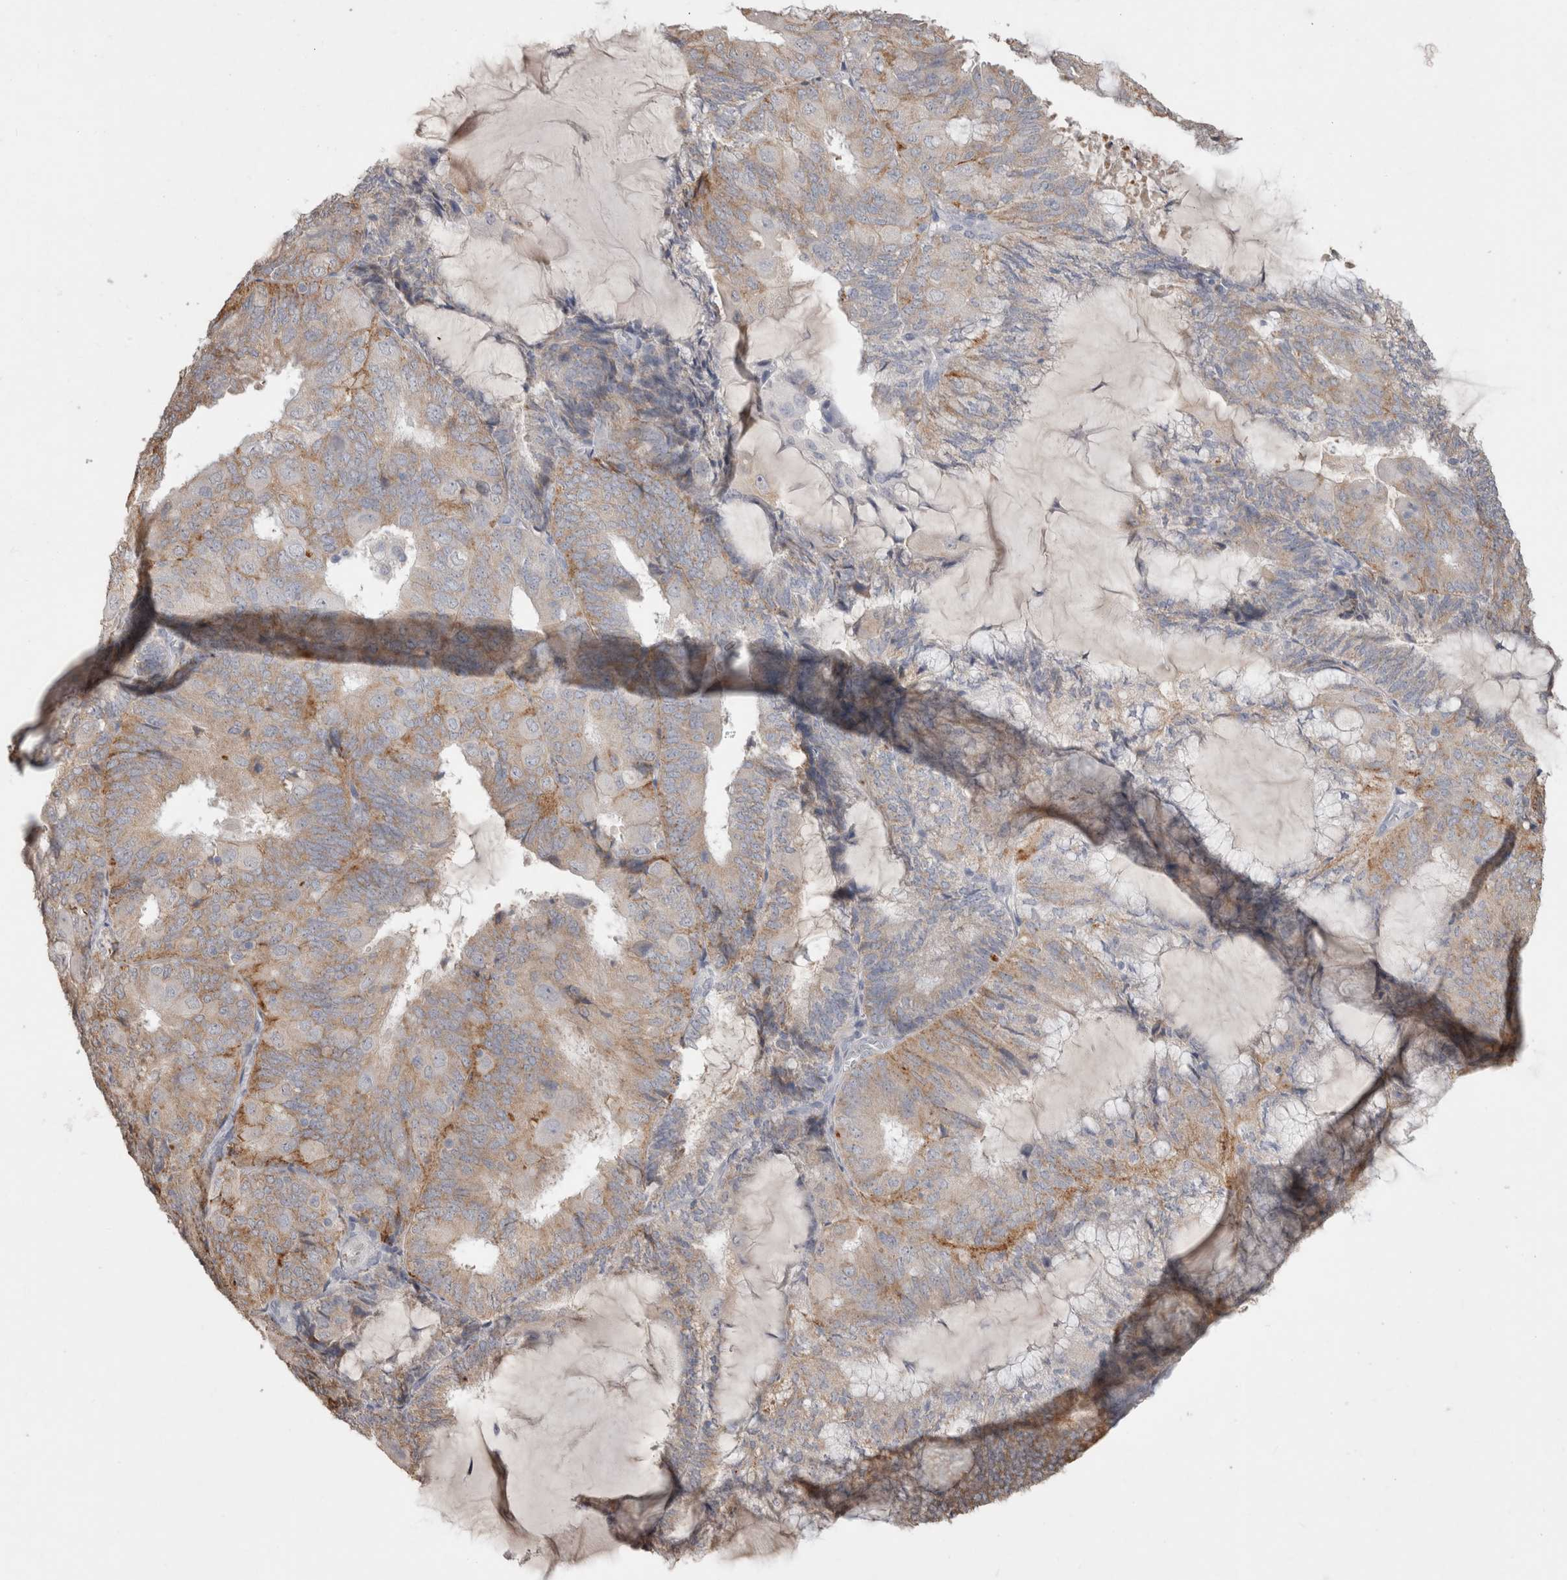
{"staining": {"intensity": "moderate", "quantity": "<25%", "location": "cytoplasmic/membranous"}, "tissue": "endometrial cancer", "cell_type": "Tumor cells", "image_type": "cancer", "snomed": [{"axis": "morphology", "description": "Adenocarcinoma, NOS"}, {"axis": "topography", "description": "Endometrium"}], "caption": "Endometrial adenocarcinoma tissue shows moderate cytoplasmic/membranous positivity in approximately <25% of tumor cells, visualized by immunohistochemistry.", "gene": "NAALADL2", "patient": {"sex": "female", "age": 81}}